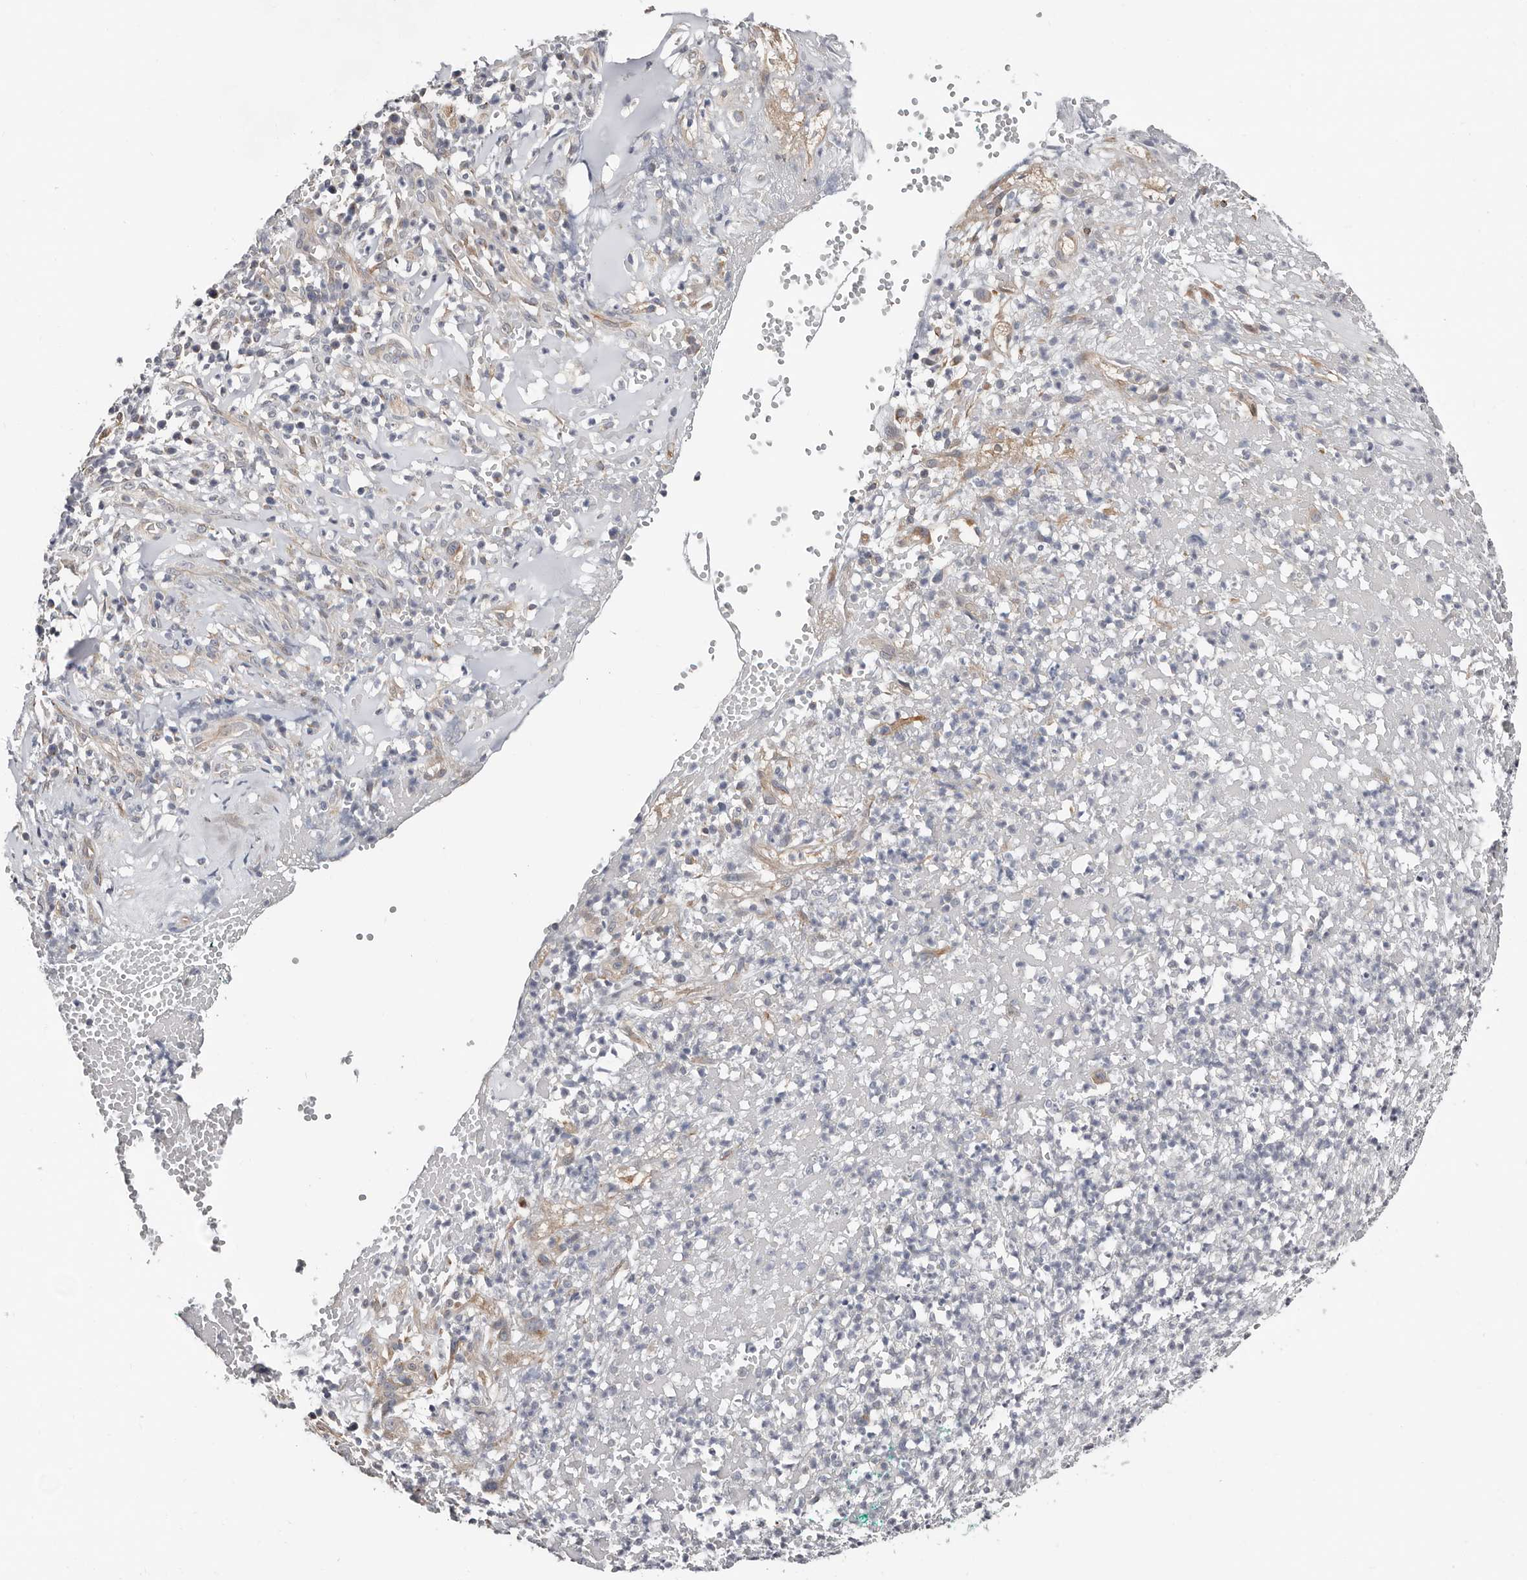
{"staining": {"intensity": "negative", "quantity": "none", "location": "none"}, "tissue": "adipose tissue", "cell_type": "Adipocytes", "image_type": "normal", "snomed": [{"axis": "morphology", "description": "Normal tissue, NOS"}, {"axis": "morphology", "description": "Basal cell carcinoma"}, {"axis": "topography", "description": "Cartilage tissue"}, {"axis": "topography", "description": "Nasopharynx"}, {"axis": "topography", "description": "Oral tissue"}], "caption": "The photomicrograph shows no significant expression in adipocytes of adipose tissue.", "gene": "ASRGL1", "patient": {"sex": "female", "age": 77}}